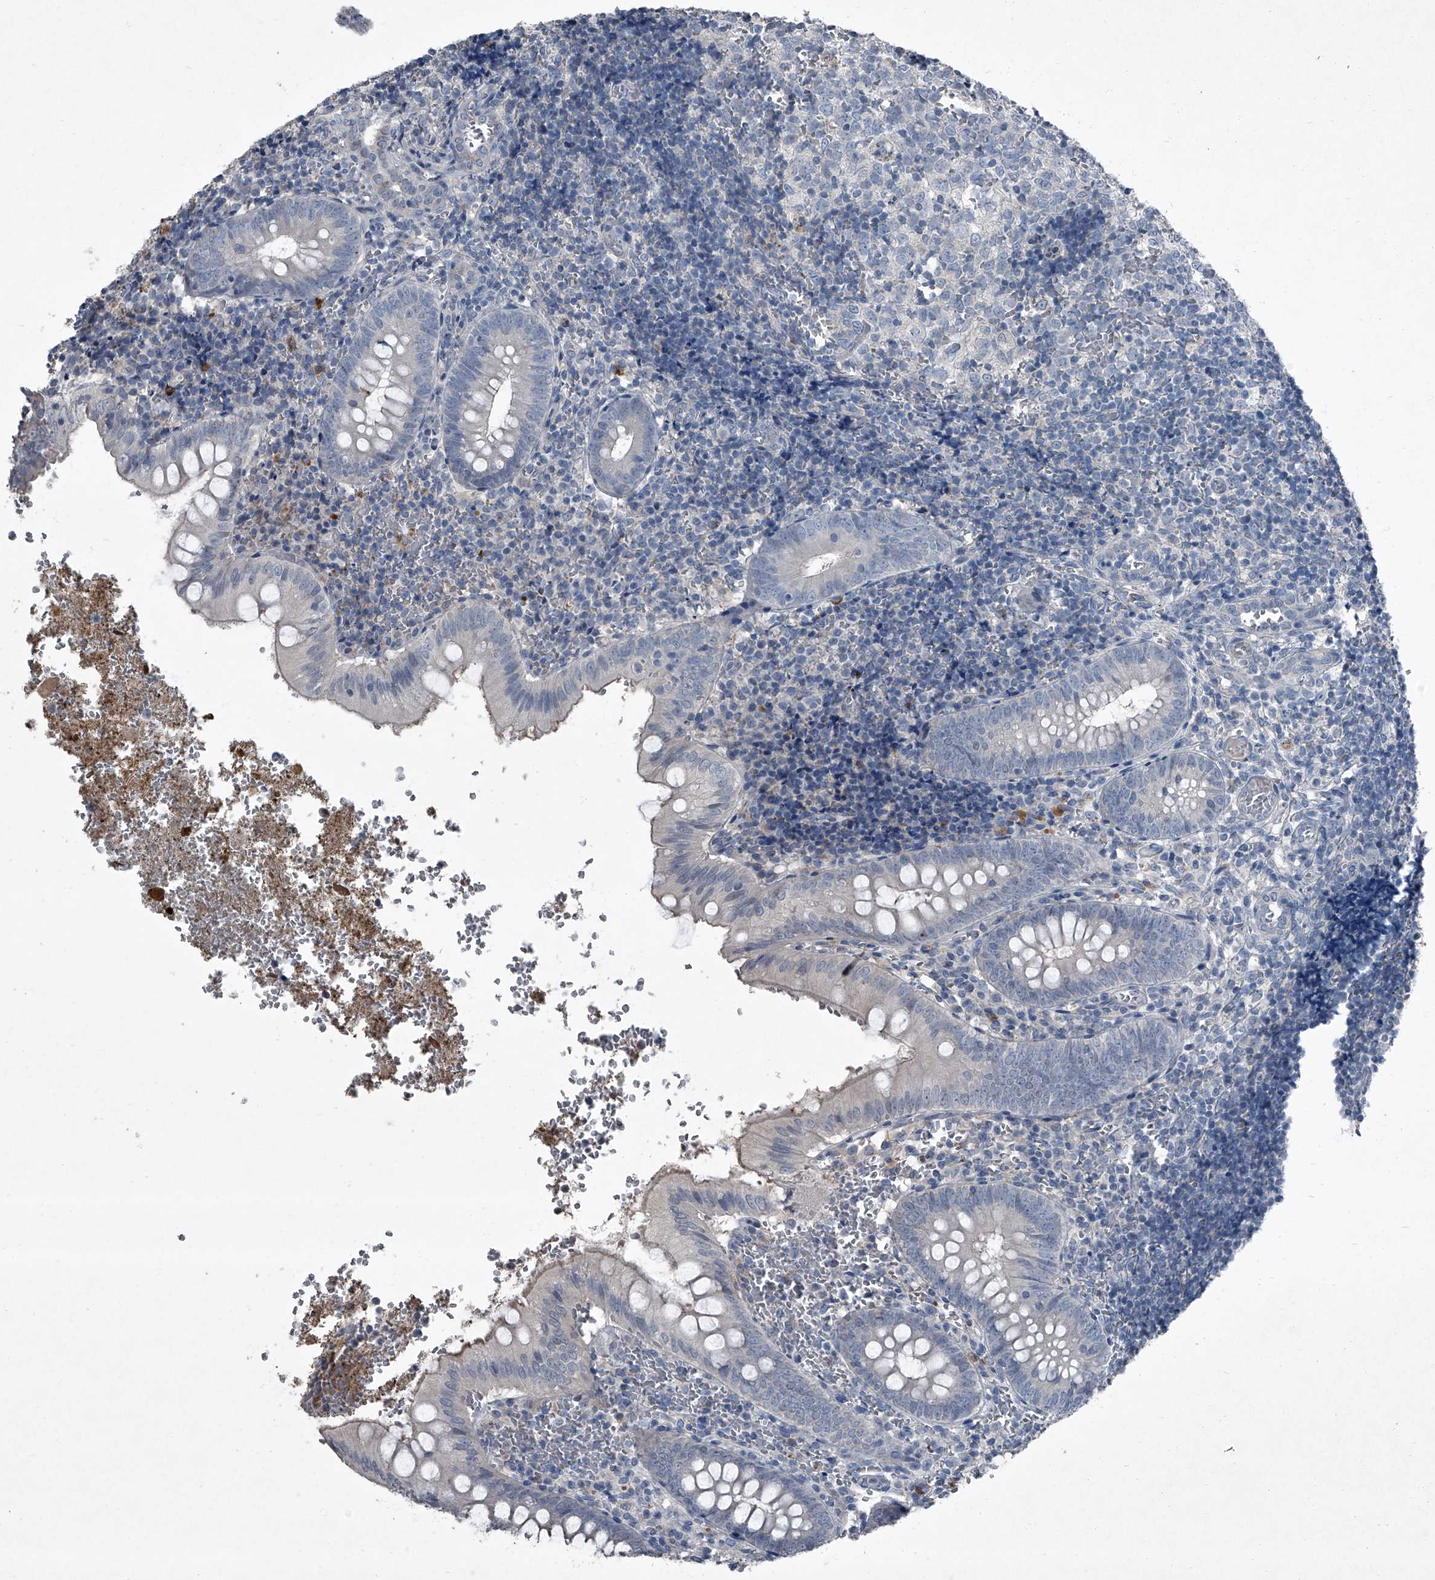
{"staining": {"intensity": "negative", "quantity": "none", "location": "none"}, "tissue": "appendix", "cell_type": "Glandular cells", "image_type": "normal", "snomed": [{"axis": "morphology", "description": "Normal tissue, NOS"}, {"axis": "topography", "description": "Appendix"}], "caption": "This is an immunohistochemistry micrograph of benign appendix. There is no expression in glandular cells.", "gene": "HEPHL1", "patient": {"sex": "male", "age": 8}}